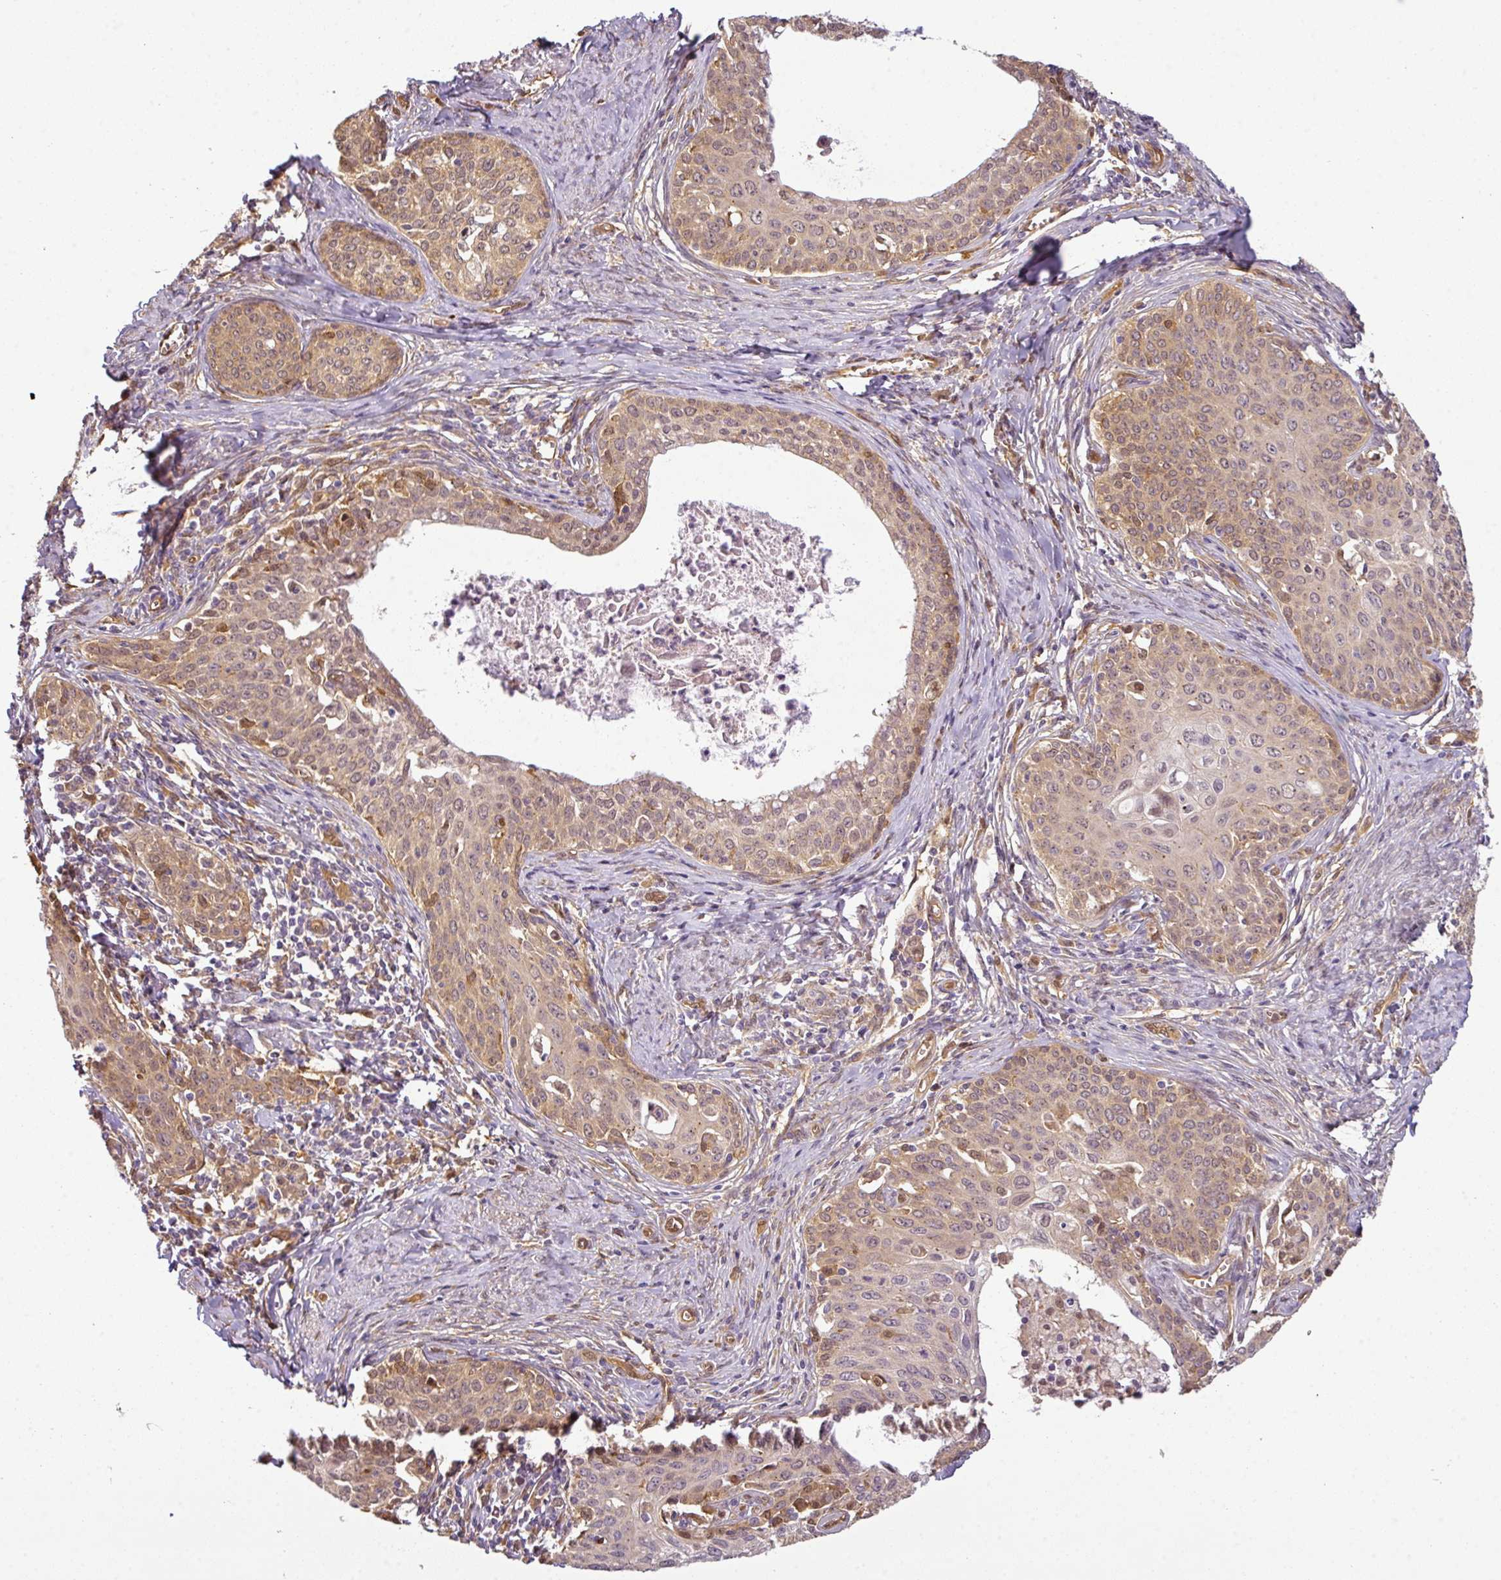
{"staining": {"intensity": "moderate", "quantity": "25%-75%", "location": "cytoplasmic/membranous"}, "tissue": "cervical cancer", "cell_type": "Tumor cells", "image_type": "cancer", "snomed": [{"axis": "morphology", "description": "Squamous cell carcinoma, NOS"}, {"axis": "morphology", "description": "Adenocarcinoma, NOS"}, {"axis": "topography", "description": "Cervix"}], "caption": "IHC micrograph of neoplastic tissue: human cervical squamous cell carcinoma stained using immunohistochemistry (IHC) exhibits medium levels of moderate protein expression localized specifically in the cytoplasmic/membranous of tumor cells, appearing as a cytoplasmic/membranous brown color.", "gene": "ANKRD18A", "patient": {"sex": "female", "age": 52}}